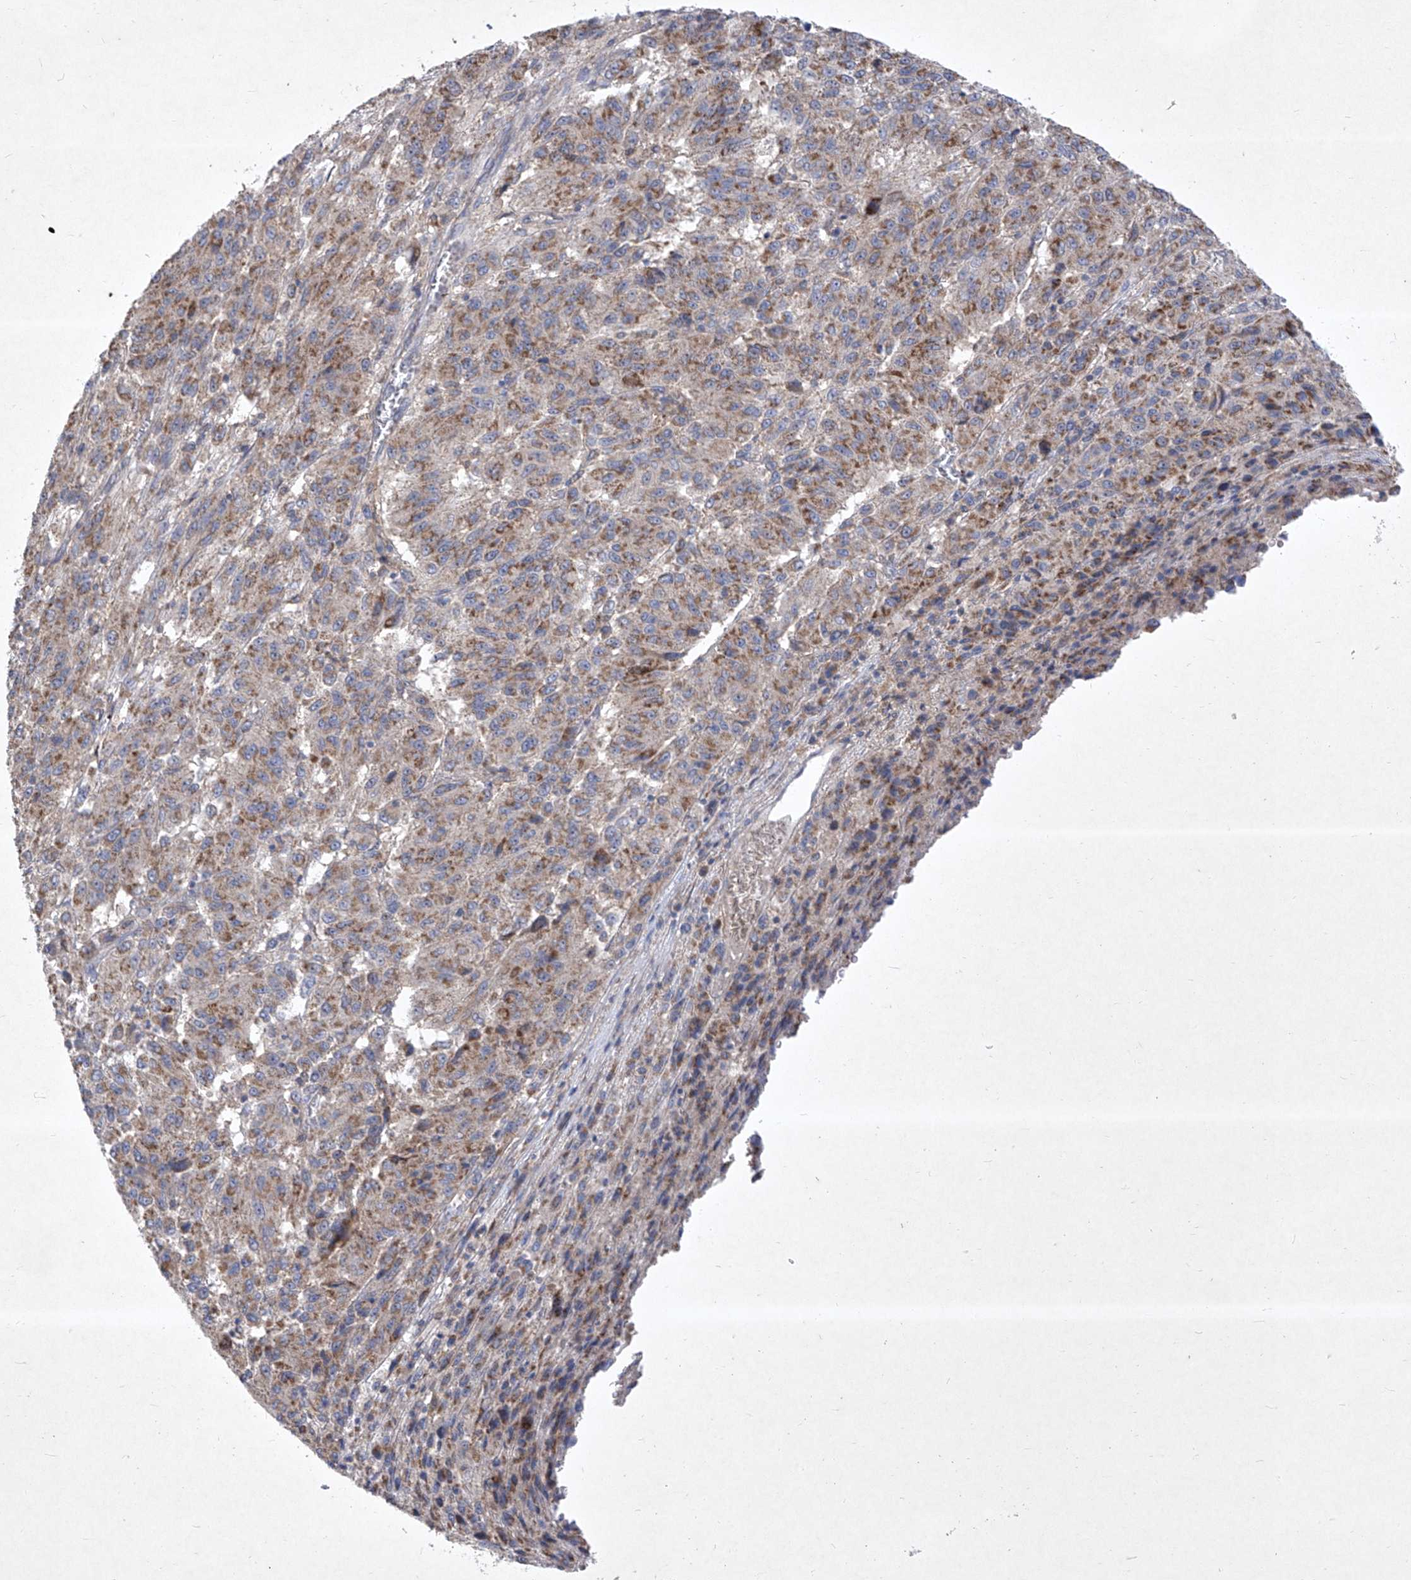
{"staining": {"intensity": "moderate", "quantity": ">75%", "location": "cytoplasmic/membranous"}, "tissue": "melanoma", "cell_type": "Tumor cells", "image_type": "cancer", "snomed": [{"axis": "morphology", "description": "Malignant melanoma, Metastatic site"}, {"axis": "topography", "description": "Lung"}], "caption": "This histopathology image exhibits malignant melanoma (metastatic site) stained with immunohistochemistry (IHC) to label a protein in brown. The cytoplasmic/membranous of tumor cells show moderate positivity for the protein. Nuclei are counter-stained blue.", "gene": "COQ3", "patient": {"sex": "male", "age": 64}}